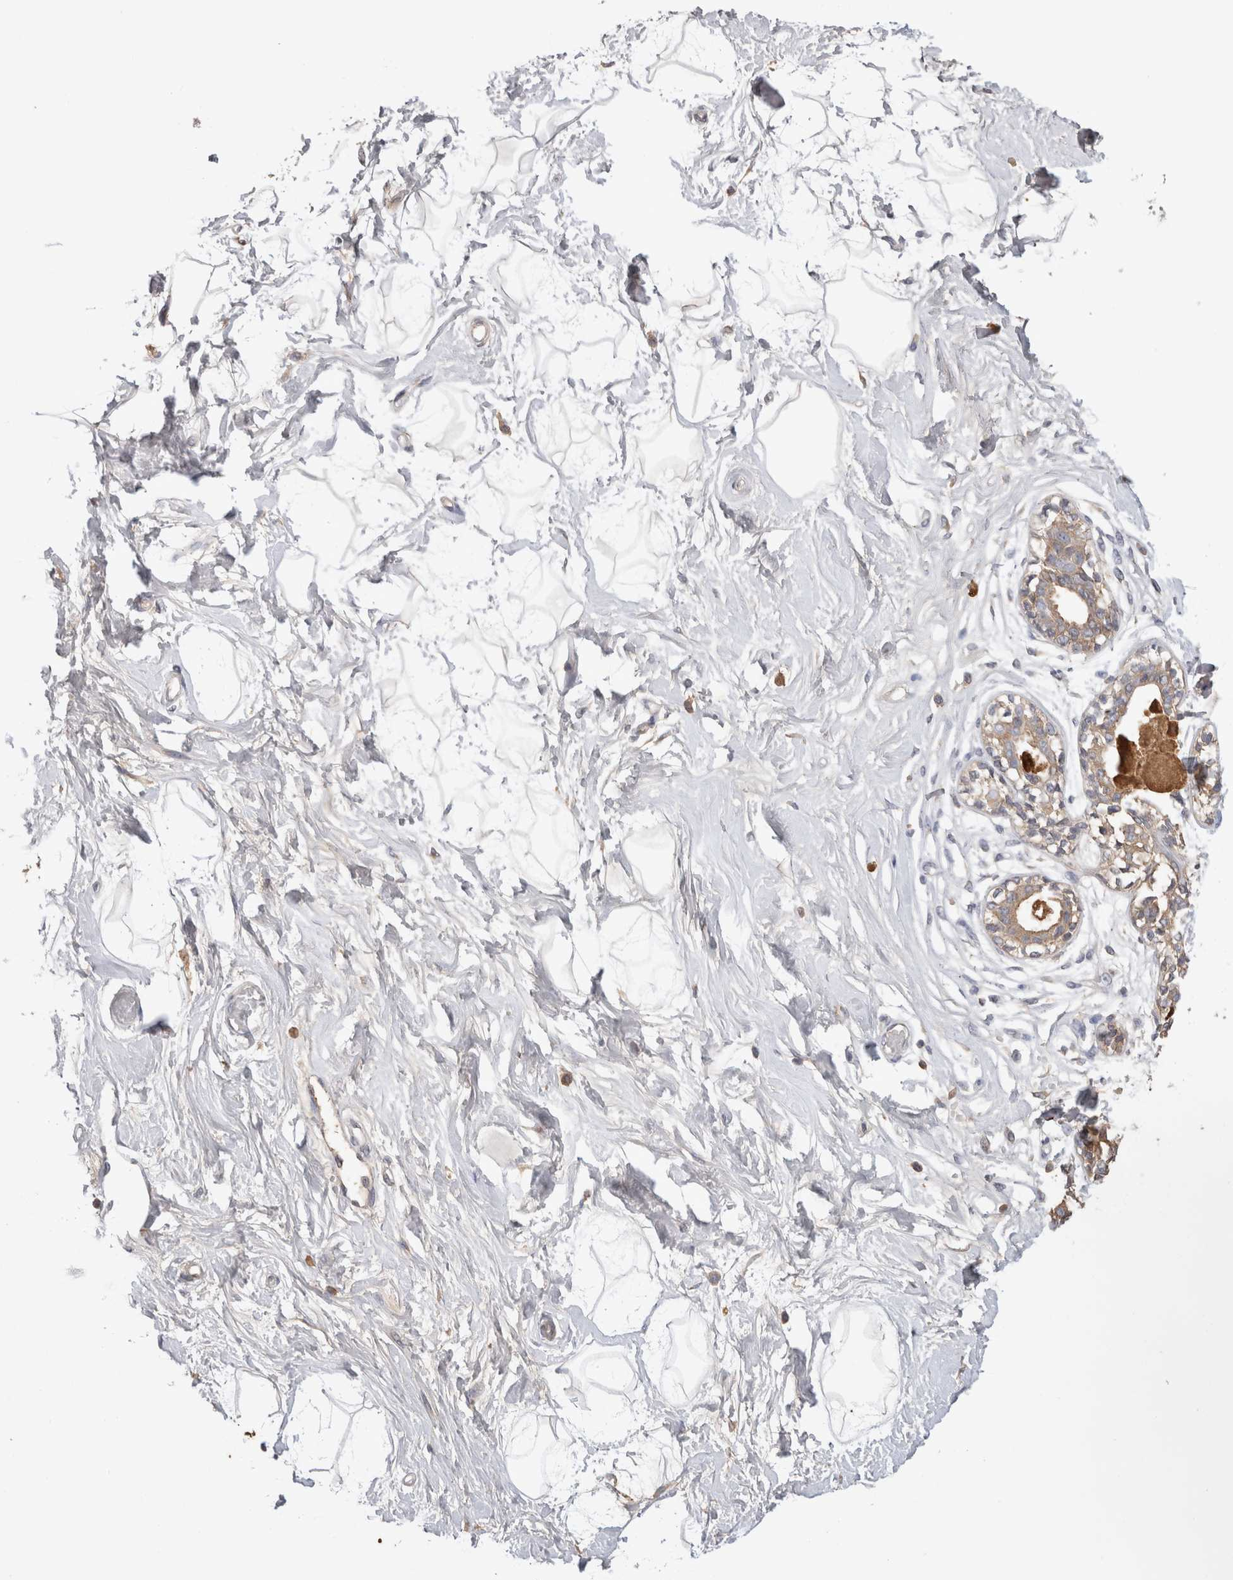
{"staining": {"intensity": "negative", "quantity": "none", "location": "none"}, "tissue": "breast", "cell_type": "Adipocytes", "image_type": "normal", "snomed": [{"axis": "morphology", "description": "Normal tissue, NOS"}, {"axis": "topography", "description": "Breast"}], "caption": "Histopathology image shows no protein expression in adipocytes of unremarkable breast.", "gene": "PPP3CC", "patient": {"sex": "female", "age": 45}}